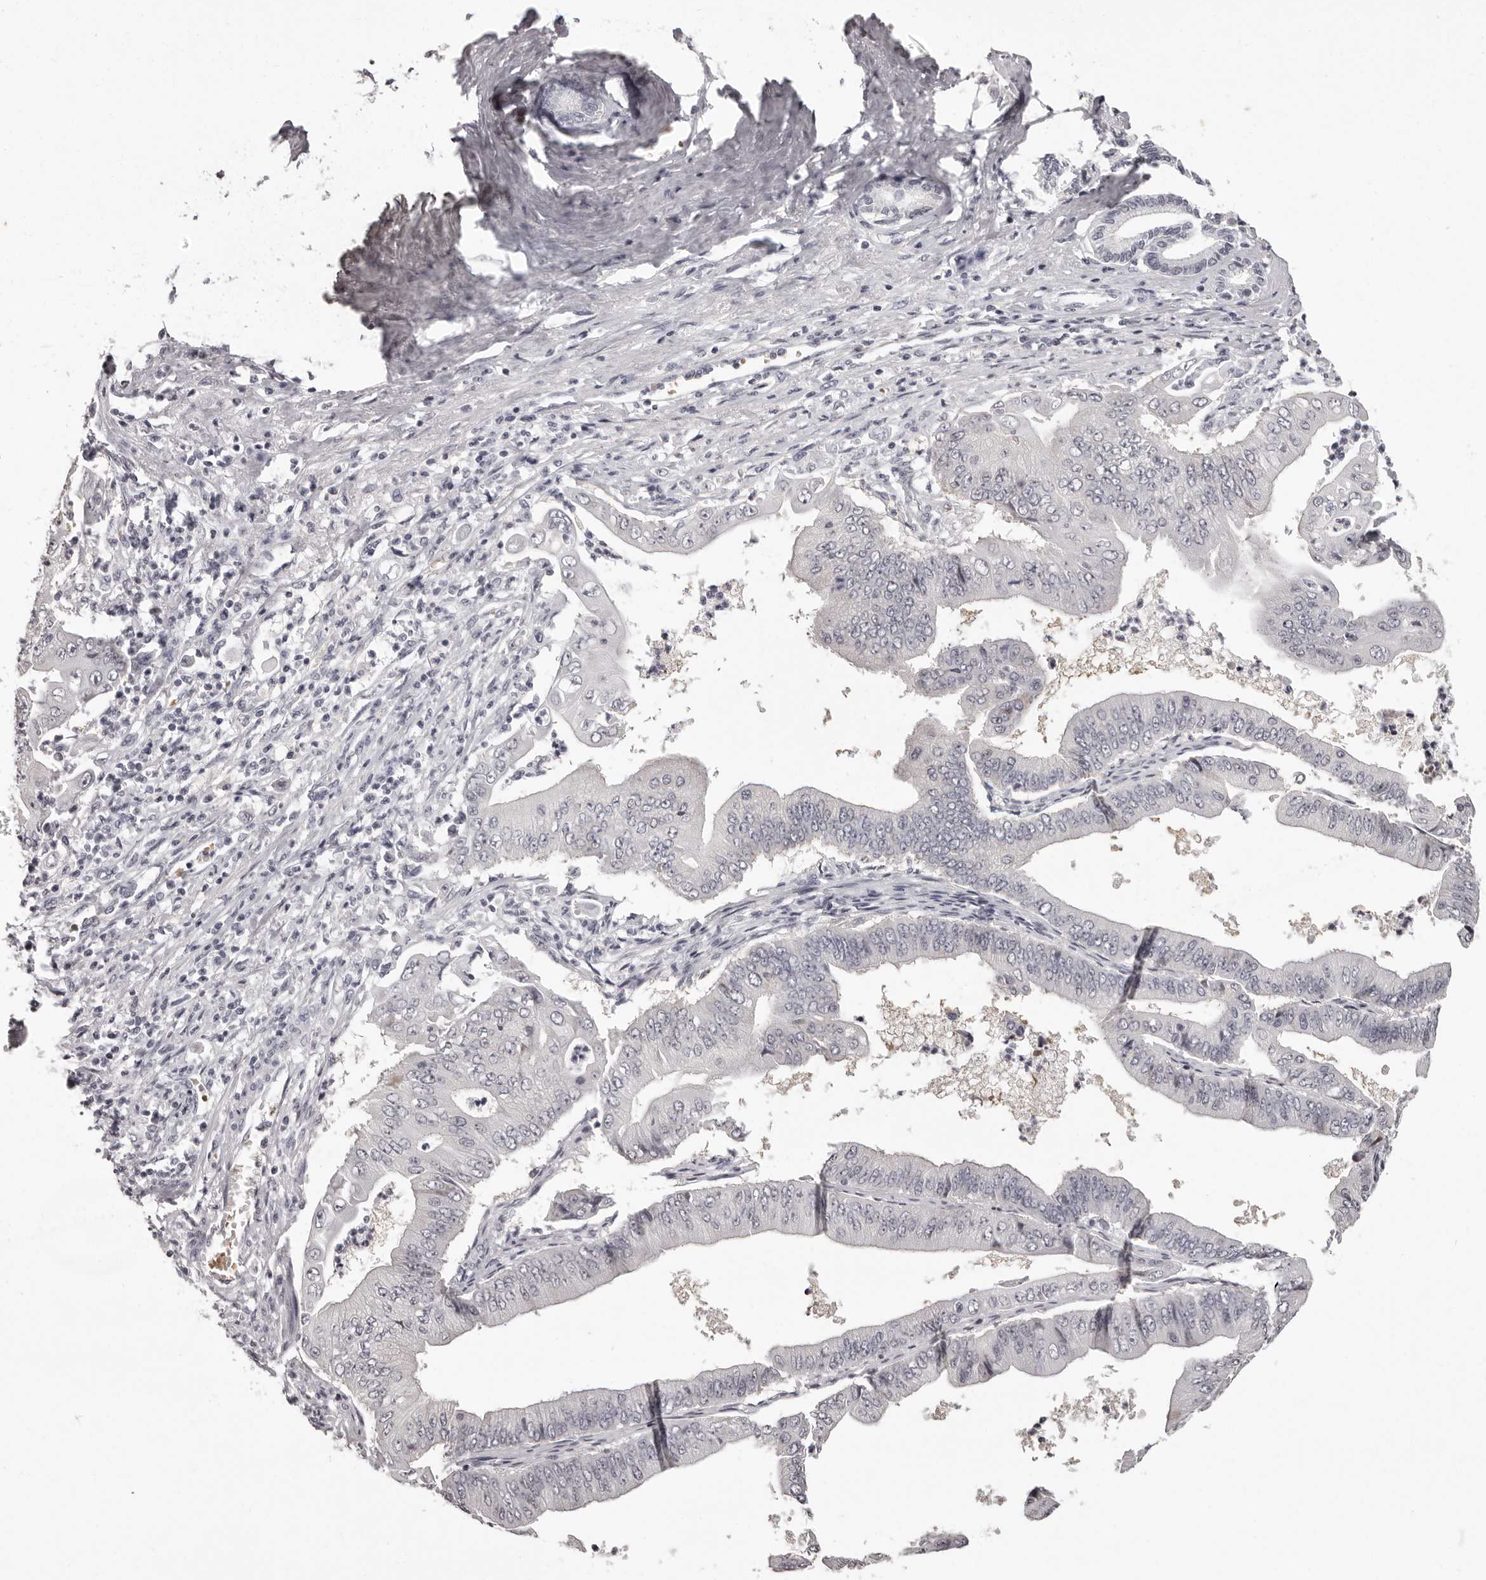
{"staining": {"intensity": "negative", "quantity": "none", "location": "none"}, "tissue": "pancreatic cancer", "cell_type": "Tumor cells", "image_type": "cancer", "snomed": [{"axis": "morphology", "description": "Adenocarcinoma, NOS"}, {"axis": "topography", "description": "Pancreas"}], "caption": "Pancreatic cancer was stained to show a protein in brown. There is no significant positivity in tumor cells.", "gene": "C8orf74", "patient": {"sex": "female", "age": 77}}